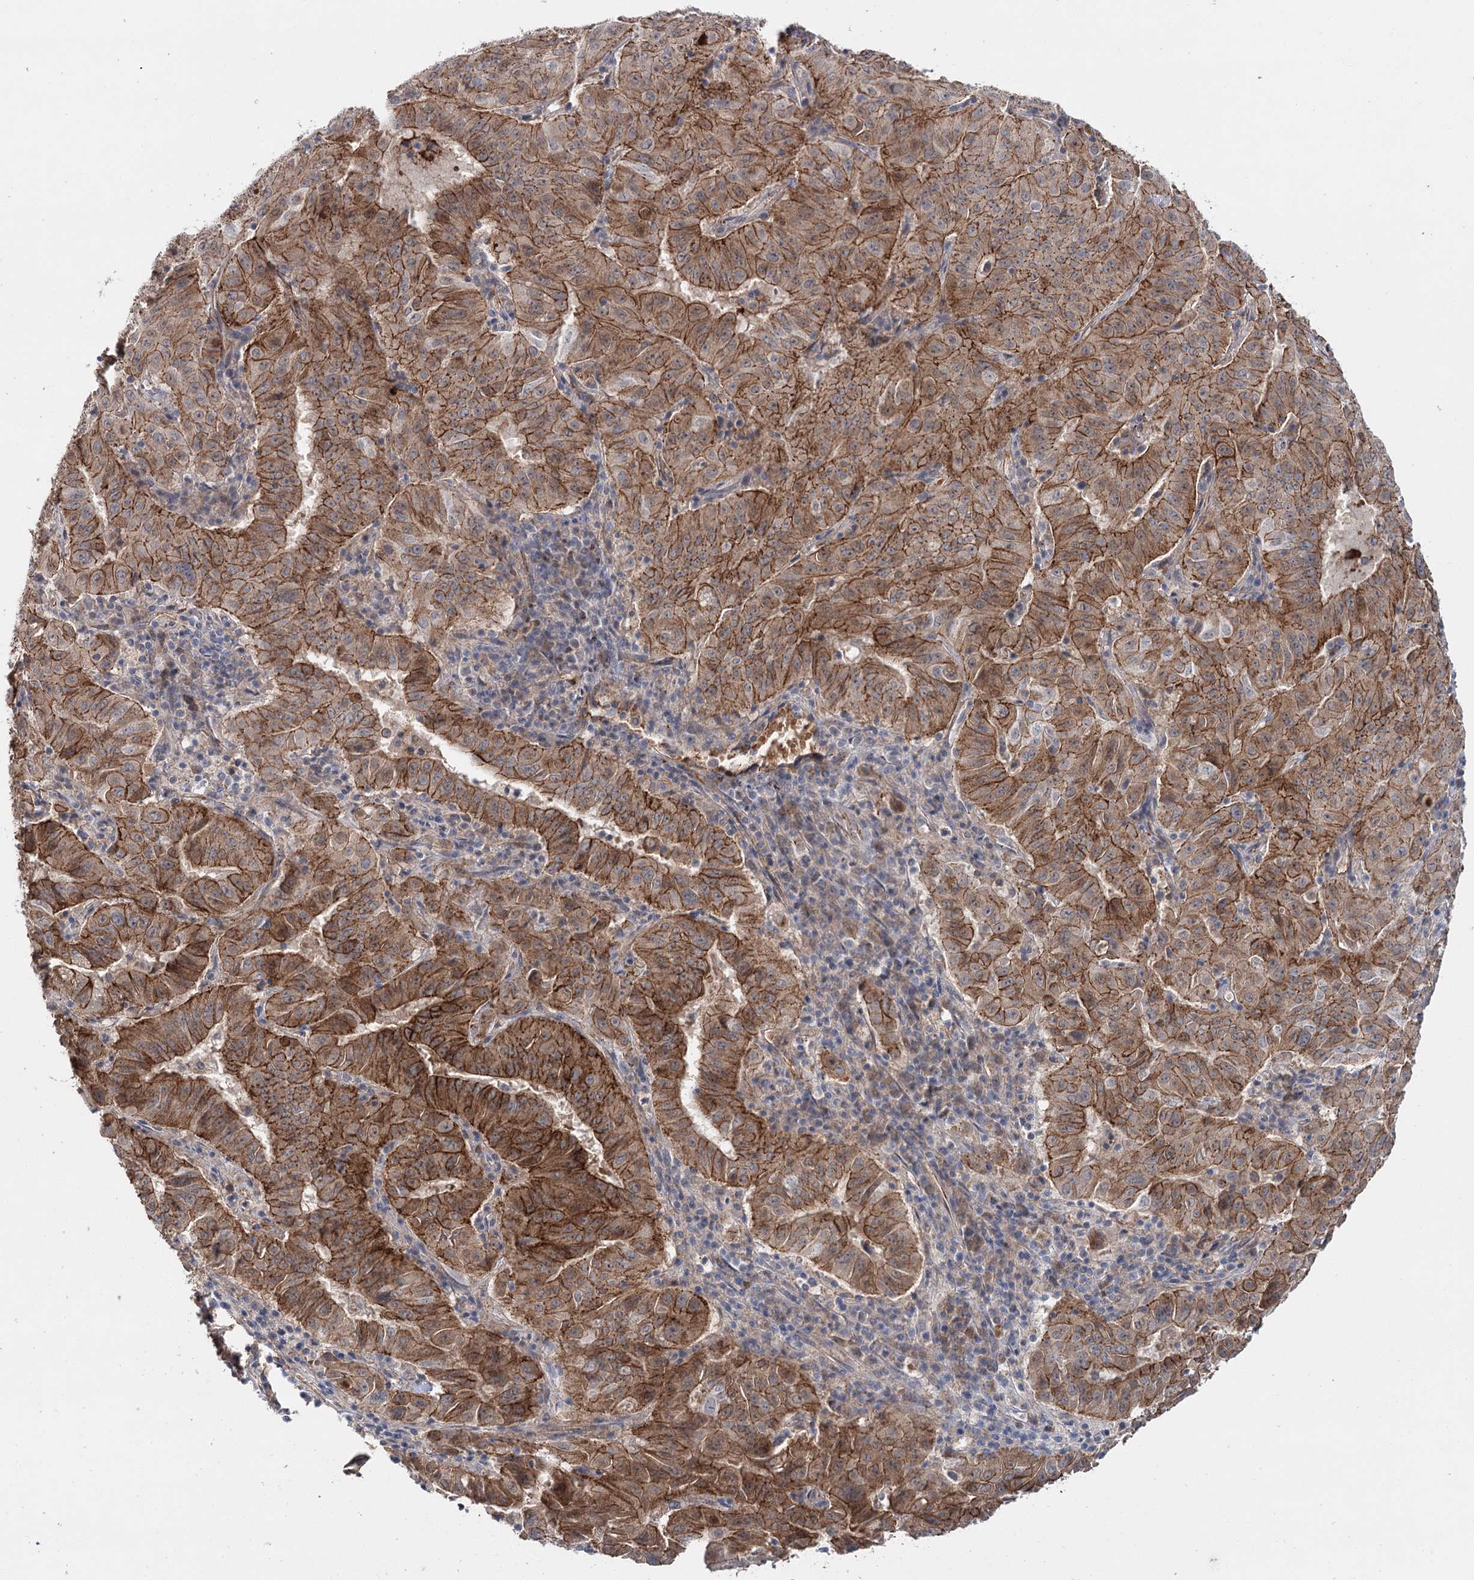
{"staining": {"intensity": "moderate", "quantity": ">75%", "location": "cytoplasmic/membranous"}, "tissue": "pancreatic cancer", "cell_type": "Tumor cells", "image_type": "cancer", "snomed": [{"axis": "morphology", "description": "Adenocarcinoma, NOS"}, {"axis": "topography", "description": "Pancreas"}], "caption": "IHC photomicrograph of human pancreatic cancer (adenocarcinoma) stained for a protein (brown), which reveals medium levels of moderate cytoplasmic/membranous positivity in about >75% of tumor cells.", "gene": "PKP4", "patient": {"sex": "male", "age": 63}}